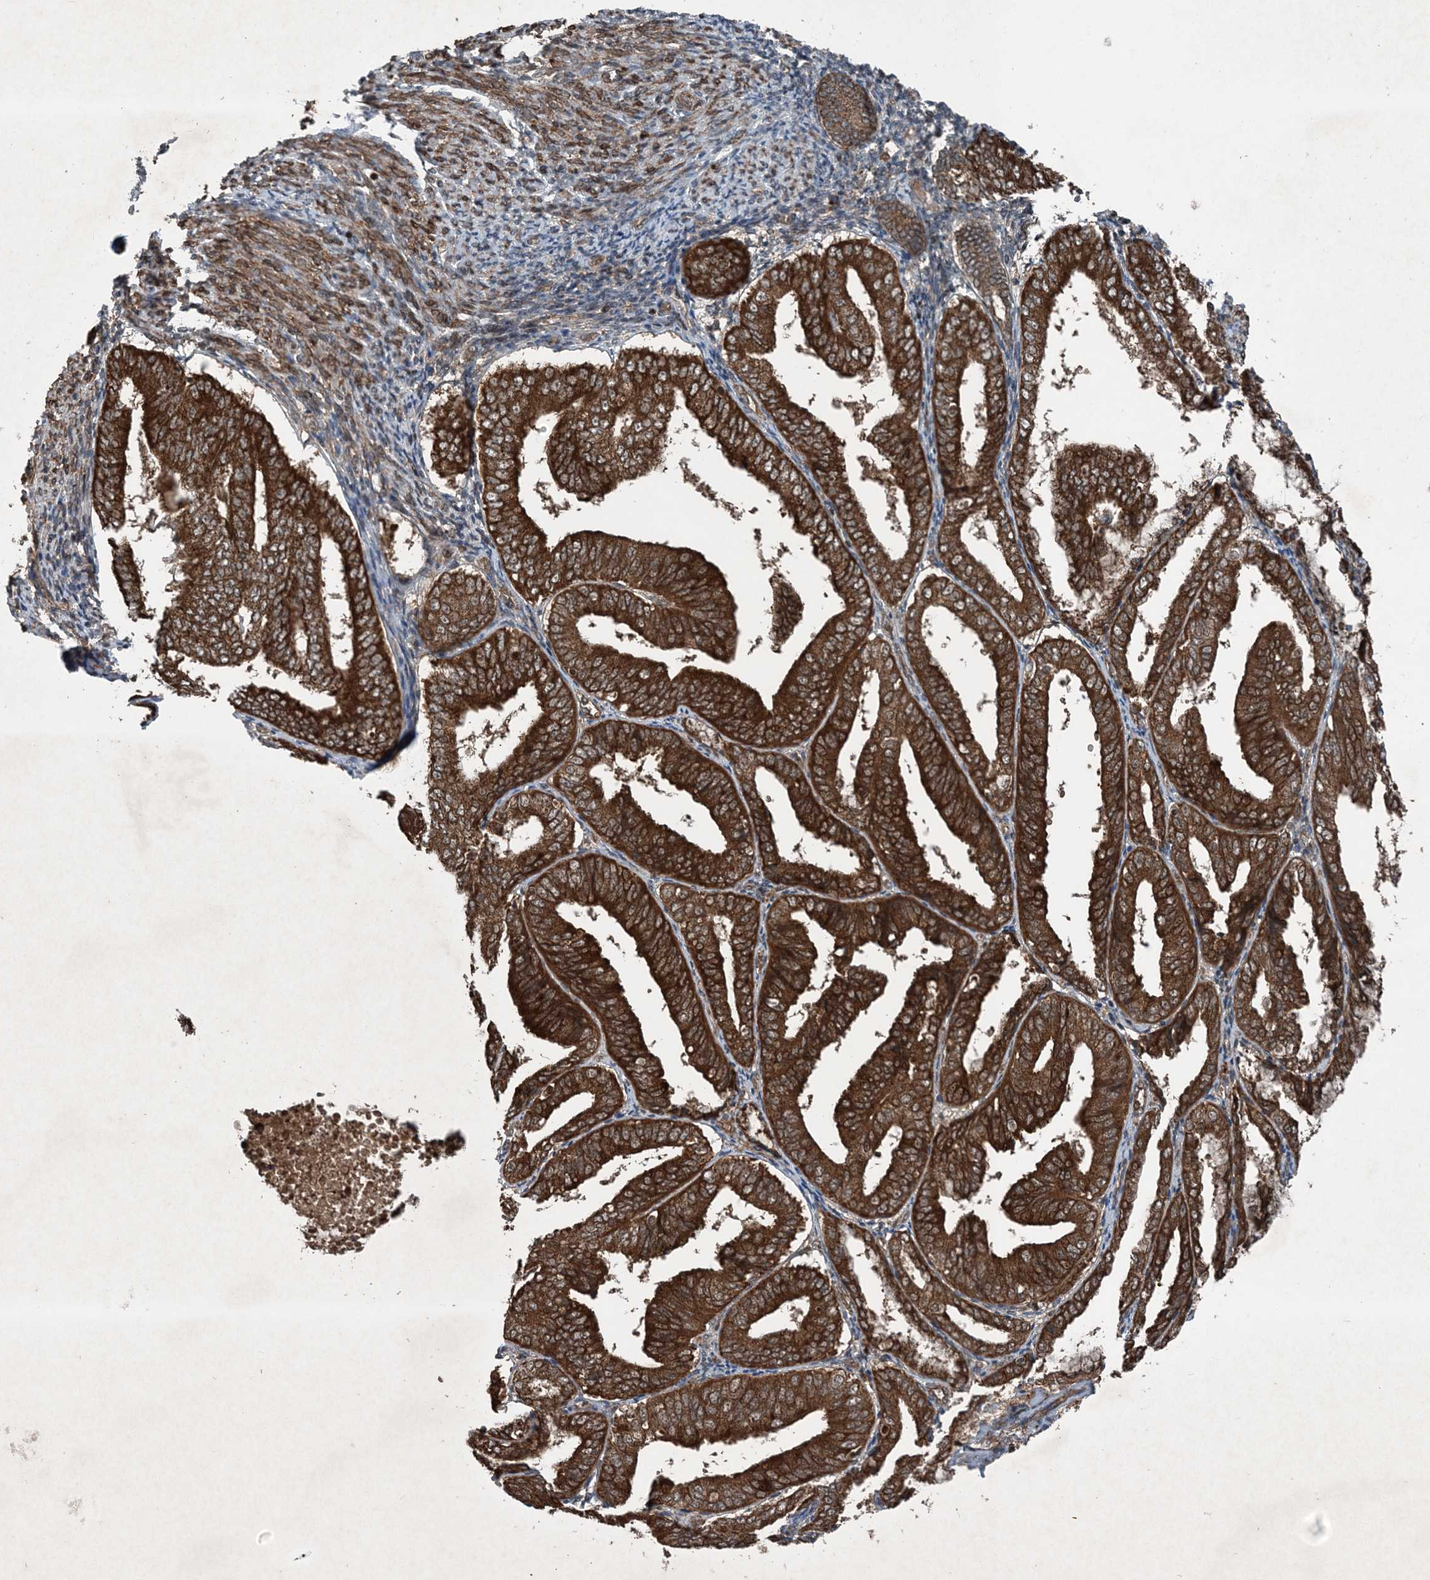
{"staining": {"intensity": "strong", "quantity": ">75%", "location": "cytoplasmic/membranous"}, "tissue": "endometrial cancer", "cell_type": "Tumor cells", "image_type": "cancer", "snomed": [{"axis": "morphology", "description": "Adenocarcinoma, NOS"}, {"axis": "topography", "description": "Endometrium"}], "caption": "Endometrial cancer (adenocarcinoma) stained with immunohistochemistry shows strong cytoplasmic/membranous positivity in approximately >75% of tumor cells.", "gene": "GNG5", "patient": {"sex": "female", "age": 63}}